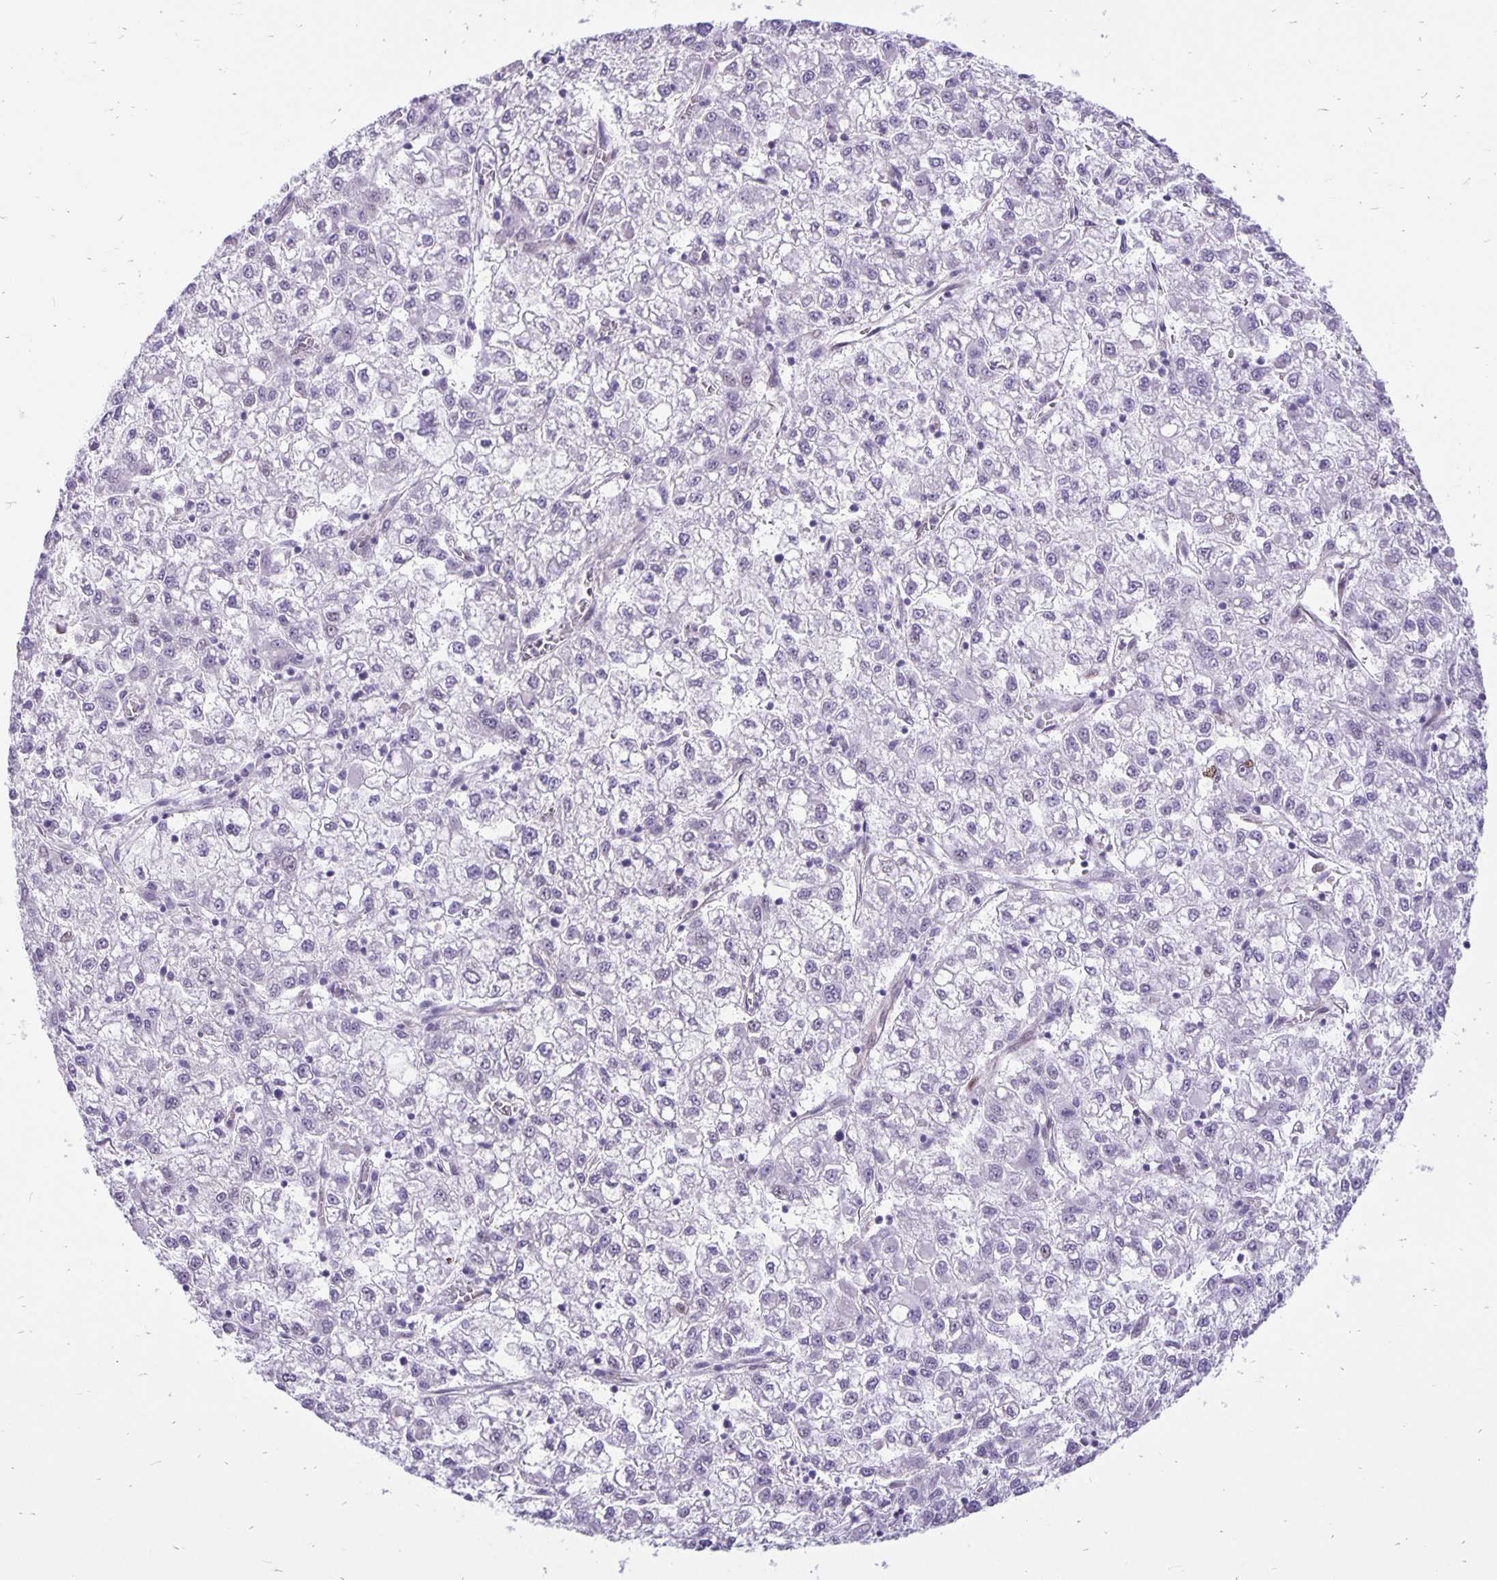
{"staining": {"intensity": "negative", "quantity": "none", "location": "none"}, "tissue": "liver cancer", "cell_type": "Tumor cells", "image_type": "cancer", "snomed": [{"axis": "morphology", "description": "Carcinoma, Hepatocellular, NOS"}, {"axis": "topography", "description": "Liver"}], "caption": "Immunohistochemistry (IHC) image of human liver hepatocellular carcinoma stained for a protein (brown), which reveals no positivity in tumor cells.", "gene": "TAX1BP3", "patient": {"sex": "male", "age": 40}}